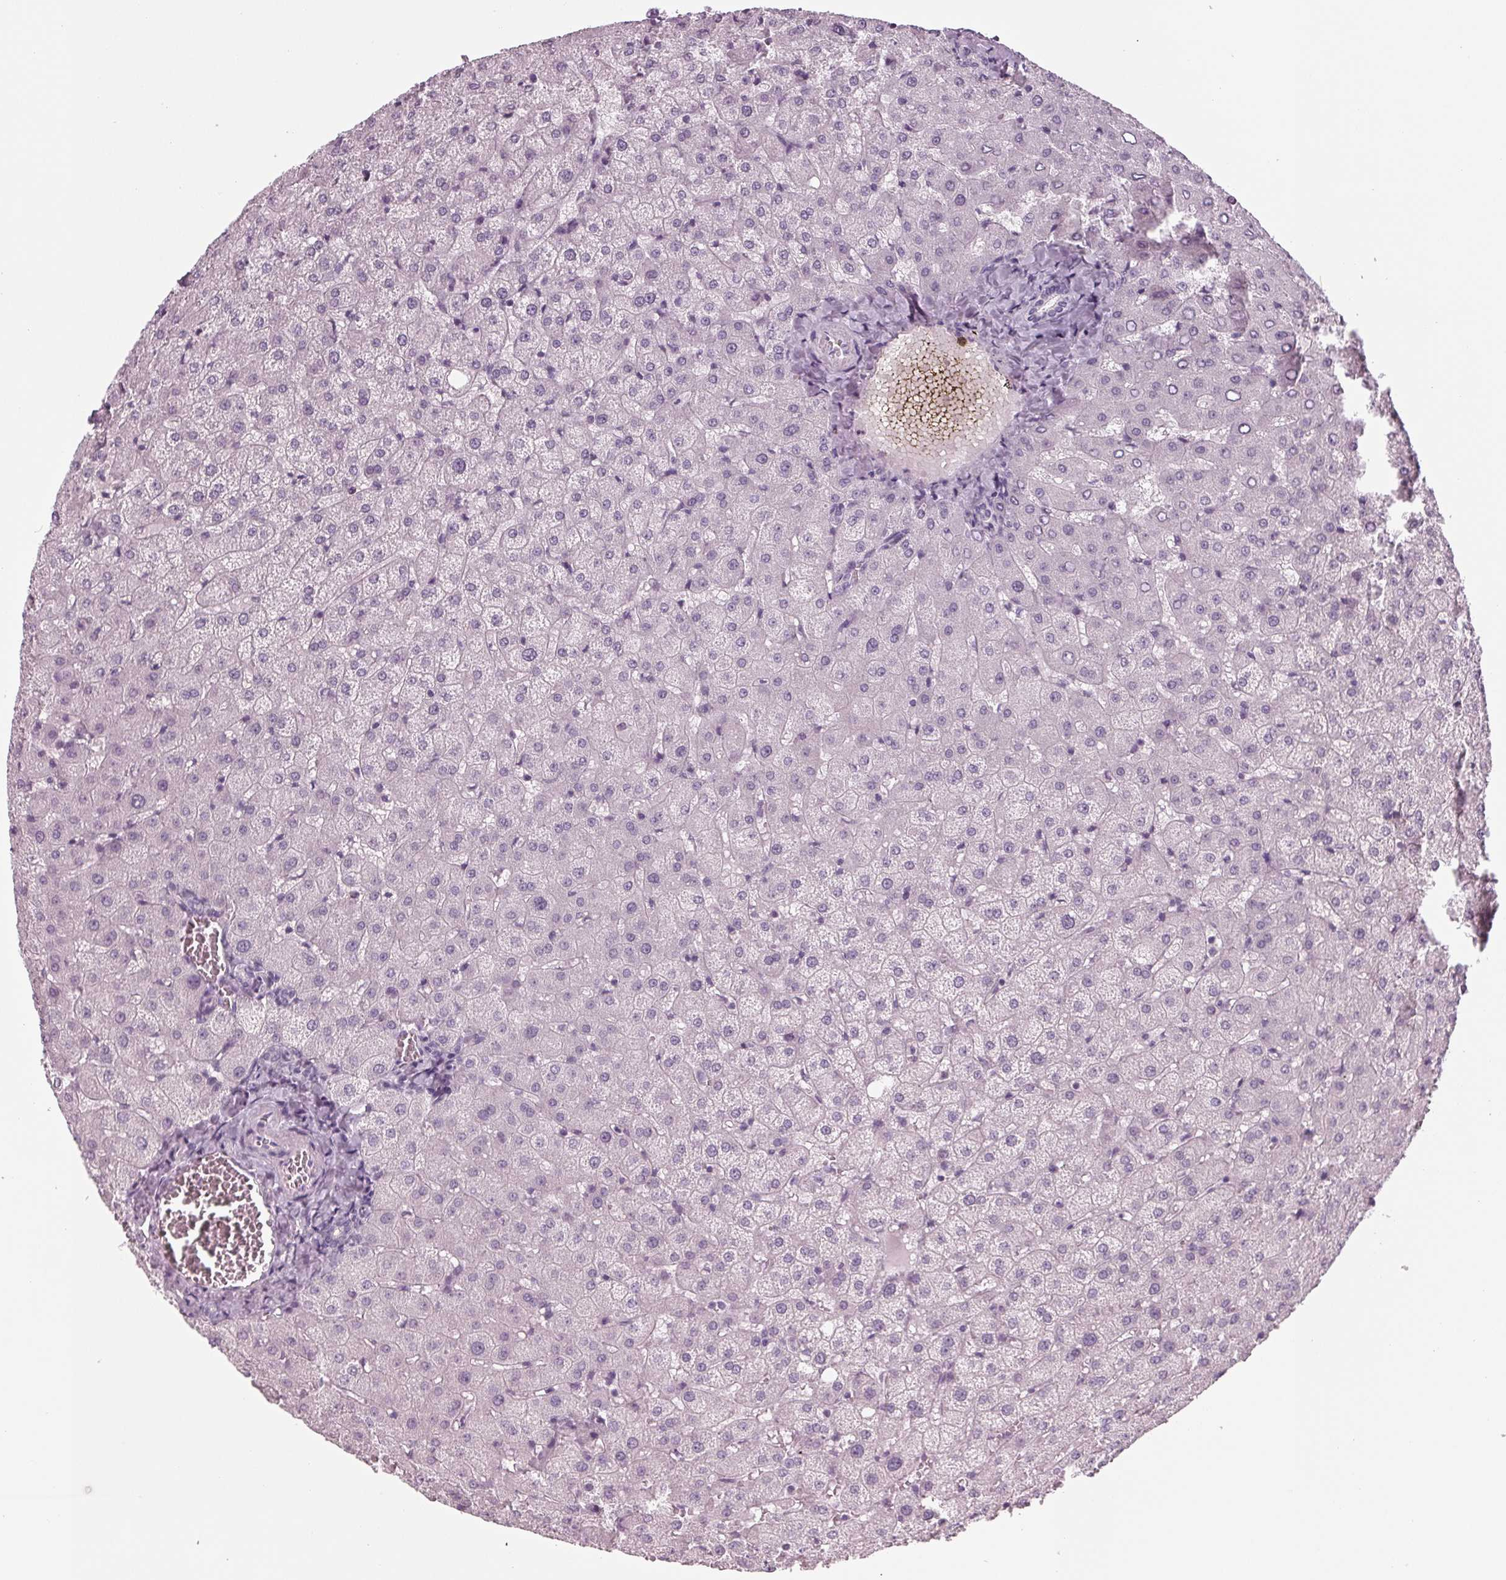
{"staining": {"intensity": "negative", "quantity": "none", "location": "none"}, "tissue": "liver", "cell_type": "Cholangiocytes", "image_type": "normal", "snomed": [{"axis": "morphology", "description": "Normal tissue, NOS"}, {"axis": "topography", "description": "Liver"}], "caption": "Immunohistochemistry (IHC) photomicrograph of benign liver: human liver stained with DAB (3,3'-diaminobenzidine) exhibits no significant protein expression in cholangiocytes. Brightfield microscopy of immunohistochemistry stained with DAB (3,3'-diaminobenzidine) (brown) and hematoxylin (blue), captured at high magnification.", "gene": "TNNC2", "patient": {"sex": "female", "age": 50}}